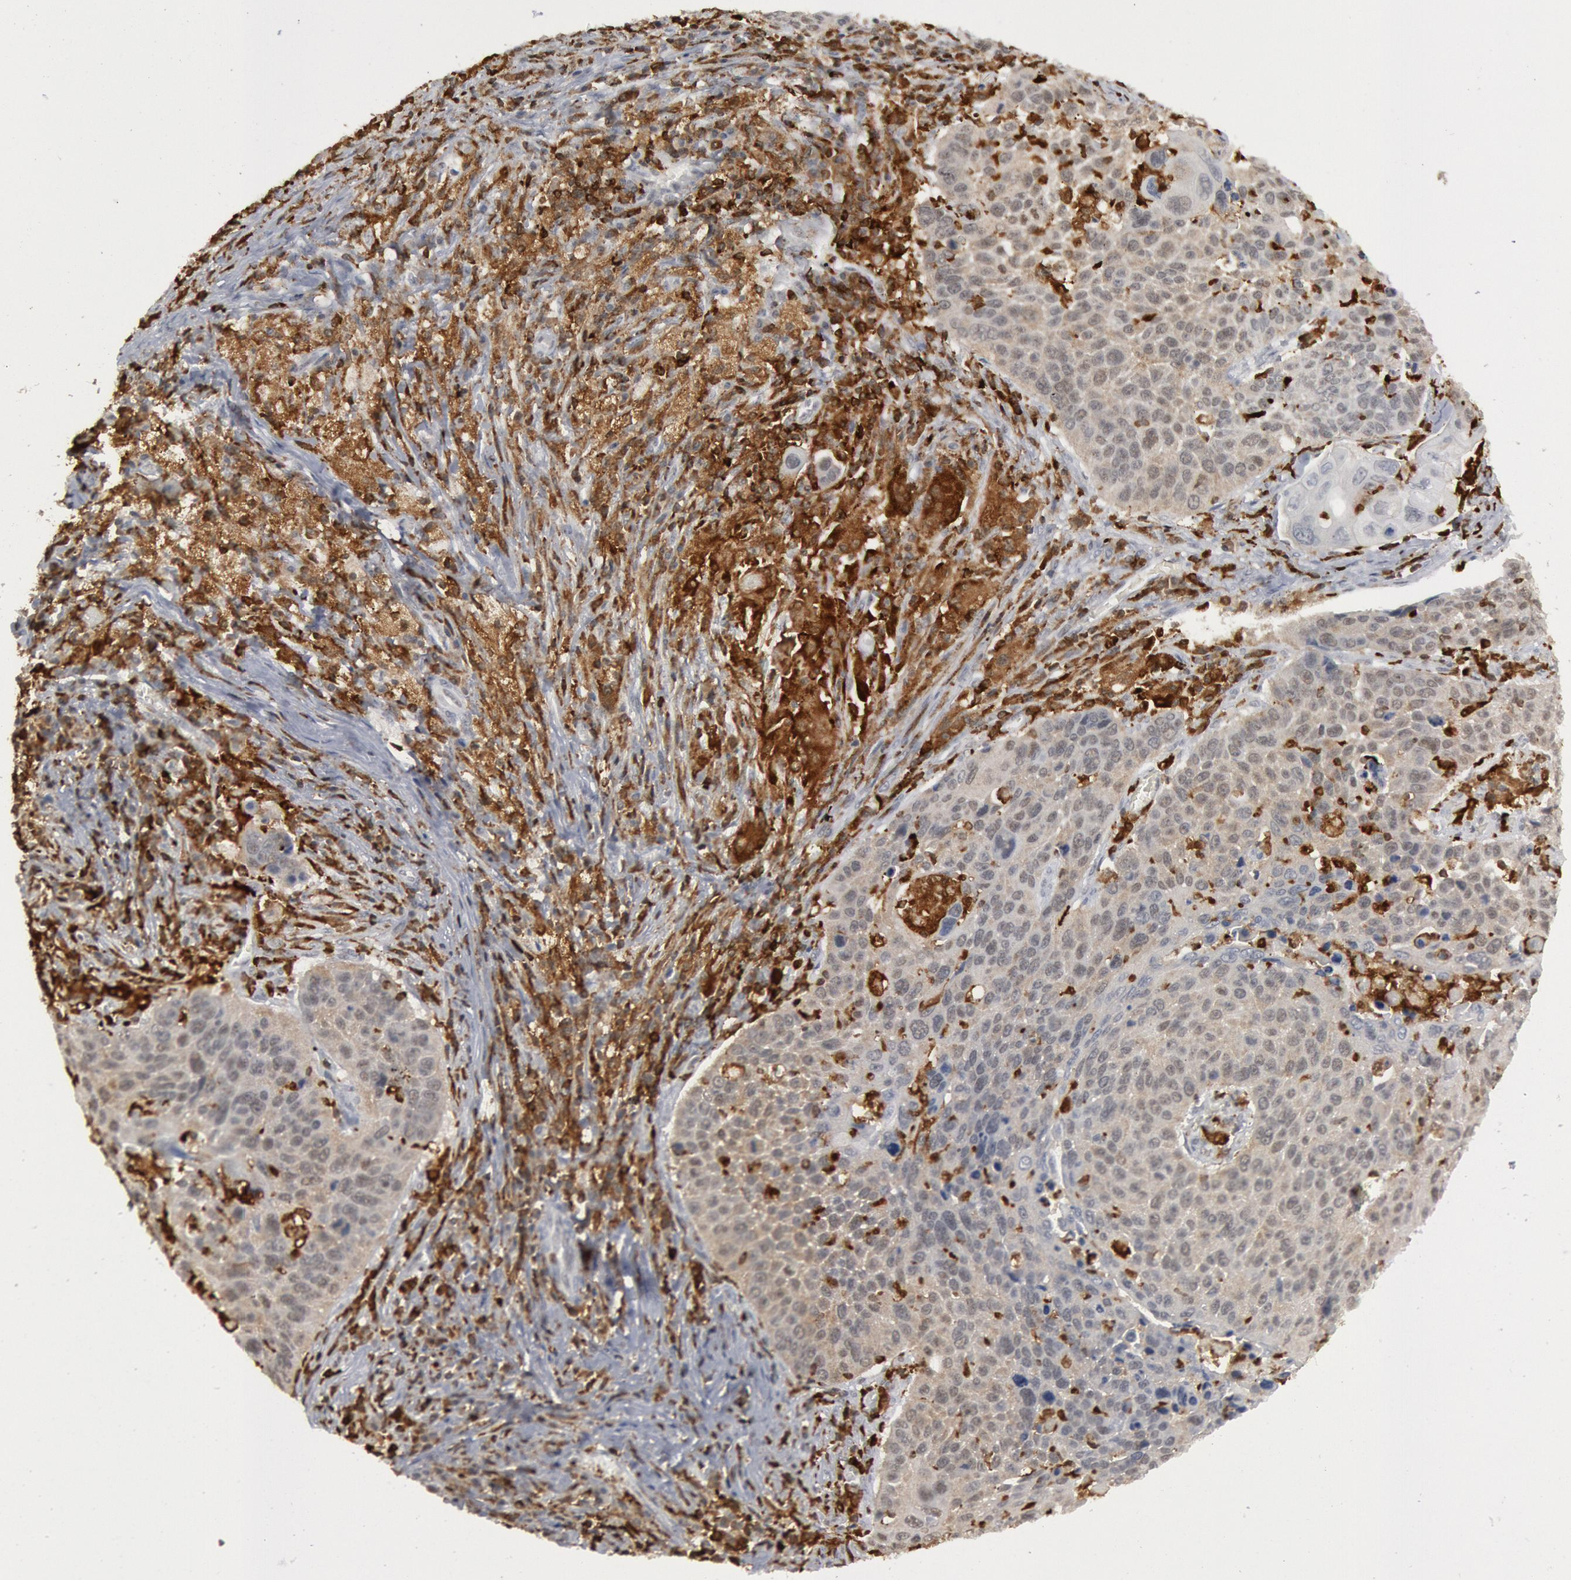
{"staining": {"intensity": "weak", "quantity": ">75%", "location": "cytoplasmic/membranous,nuclear"}, "tissue": "lung cancer", "cell_type": "Tumor cells", "image_type": "cancer", "snomed": [{"axis": "morphology", "description": "Squamous cell carcinoma, NOS"}, {"axis": "topography", "description": "Lung"}], "caption": "Protein expression analysis of lung squamous cell carcinoma demonstrates weak cytoplasmic/membranous and nuclear staining in approximately >75% of tumor cells. The staining is performed using DAB (3,3'-diaminobenzidine) brown chromogen to label protein expression. The nuclei are counter-stained blue using hematoxylin.", "gene": "PTPN6", "patient": {"sex": "male", "age": 68}}